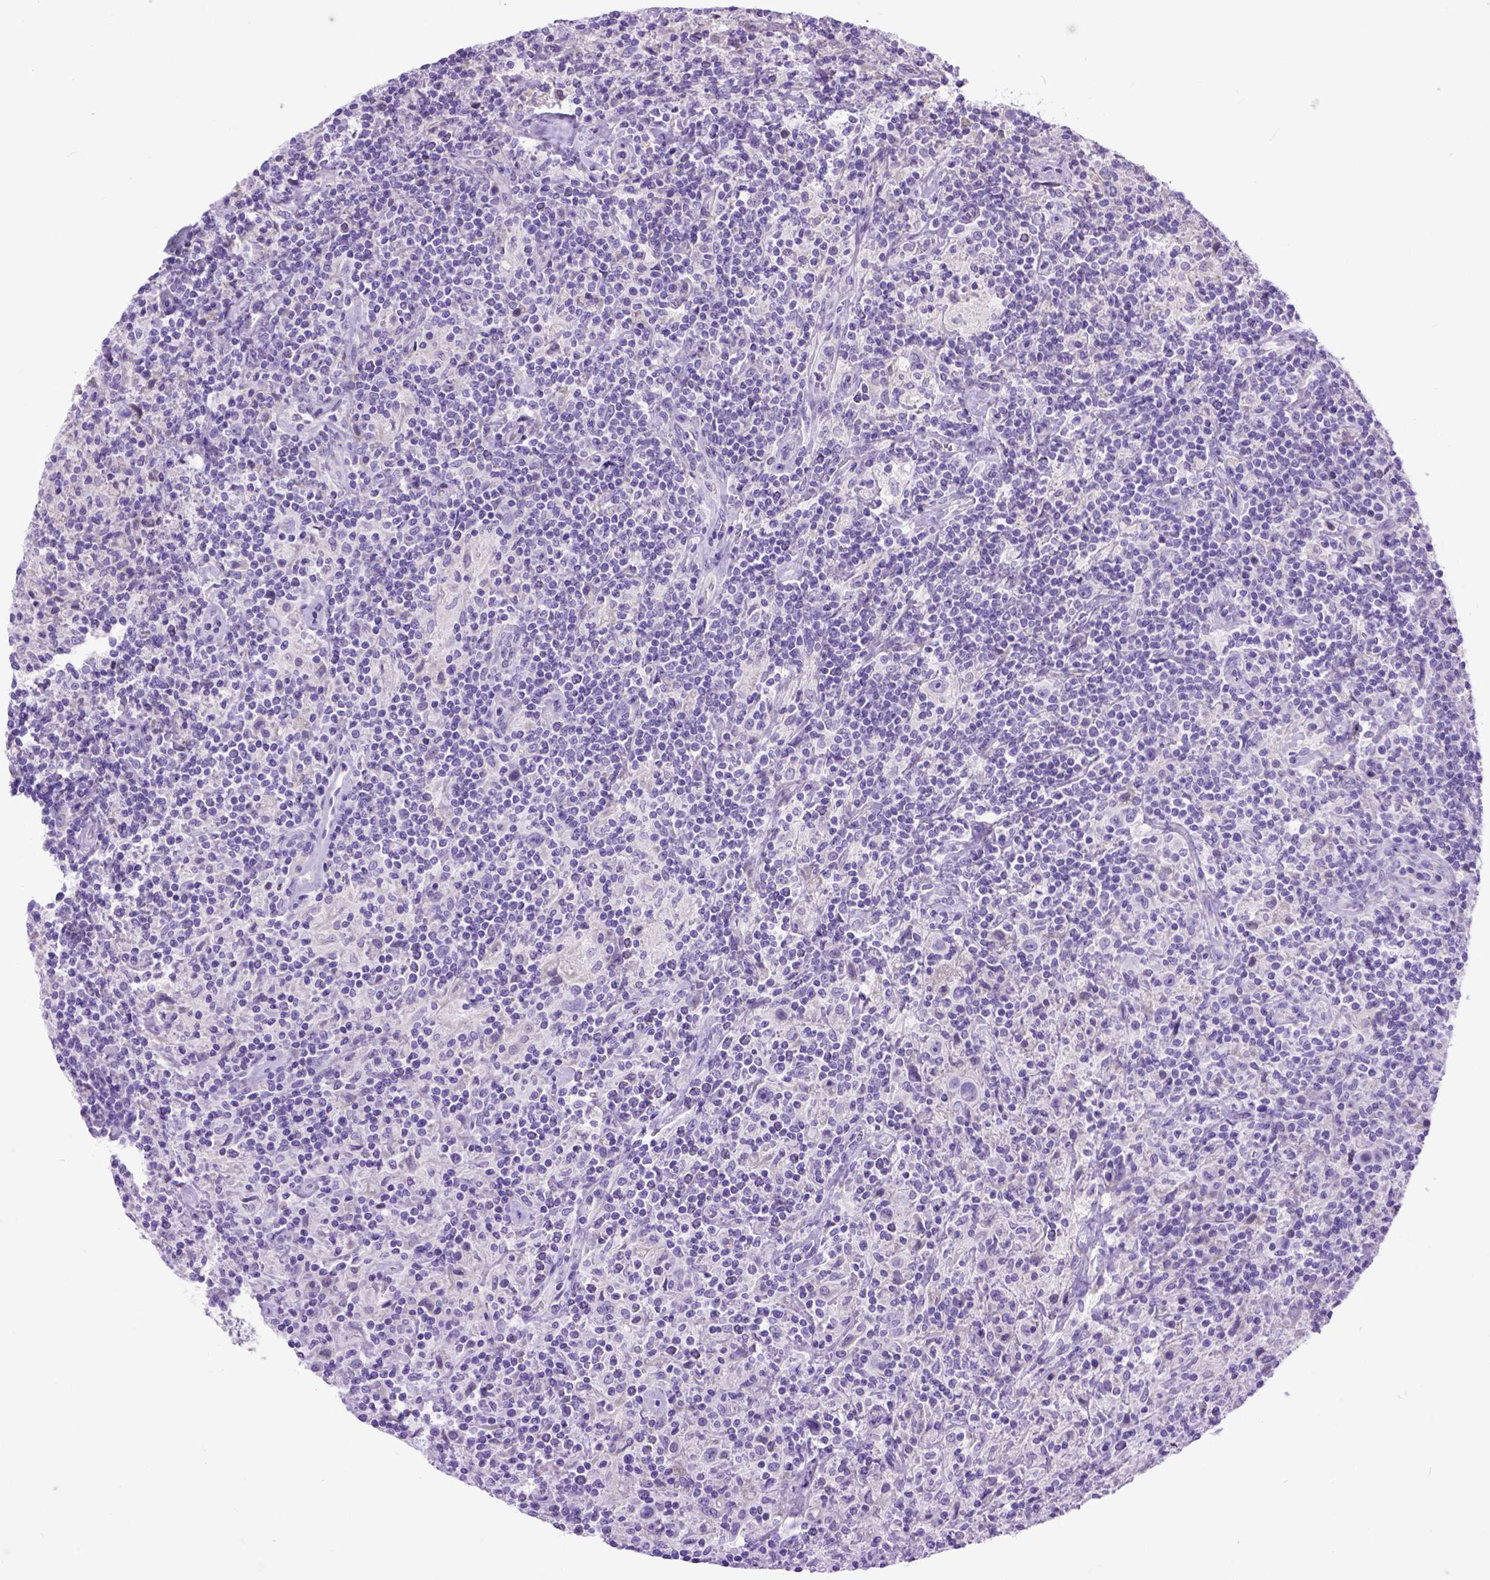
{"staining": {"intensity": "negative", "quantity": "none", "location": "none"}, "tissue": "lymphoma", "cell_type": "Tumor cells", "image_type": "cancer", "snomed": [{"axis": "morphology", "description": "Hodgkin's disease, NOS"}, {"axis": "topography", "description": "Lymph node"}], "caption": "The immunohistochemistry image has no significant positivity in tumor cells of Hodgkin's disease tissue.", "gene": "ODAD3", "patient": {"sex": "male", "age": 70}}